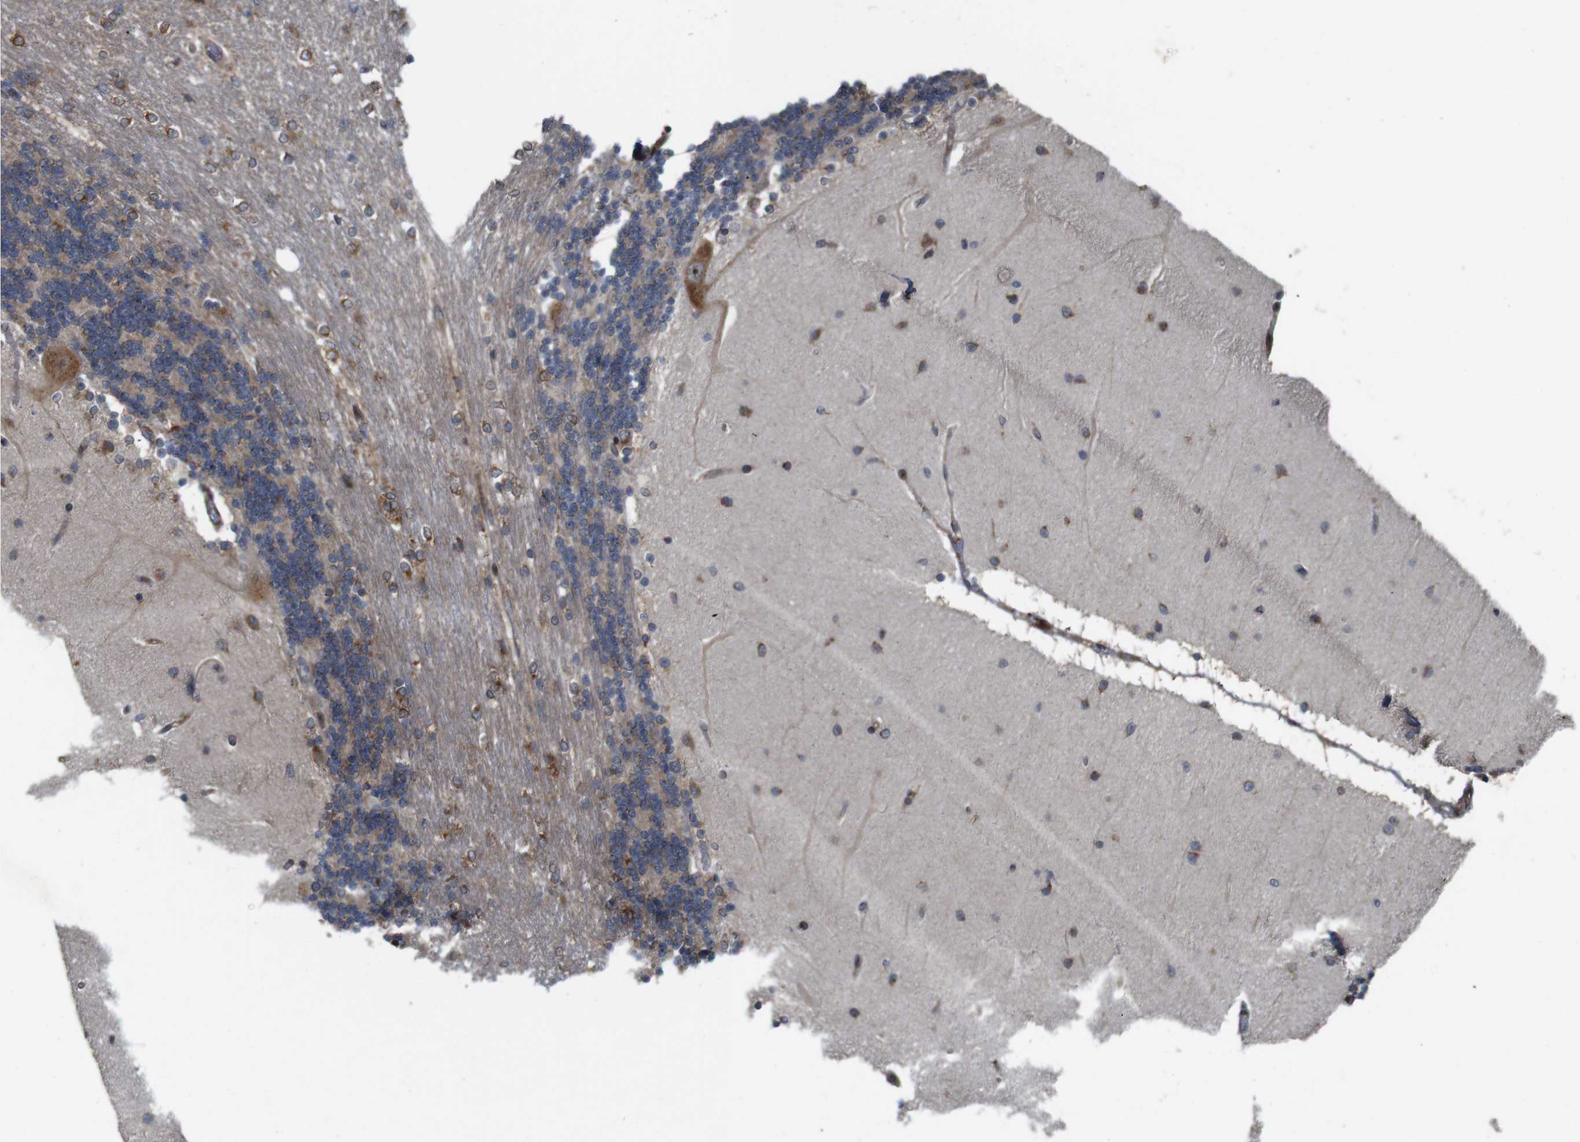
{"staining": {"intensity": "weak", "quantity": ">75%", "location": "cytoplasmic/membranous"}, "tissue": "cerebellum", "cell_type": "Cells in granular layer", "image_type": "normal", "snomed": [{"axis": "morphology", "description": "Normal tissue, NOS"}, {"axis": "topography", "description": "Cerebellum"}], "caption": "The image exhibits staining of normal cerebellum, revealing weak cytoplasmic/membranous protein positivity (brown color) within cells in granular layer. The staining was performed using DAB (3,3'-diaminobenzidine) to visualize the protein expression in brown, while the nuclei were stained in blue with hematoxylin (Magnification: 20x).", "gene": "EFCAB14", "patient": {"sex": "female", "age": 54}}